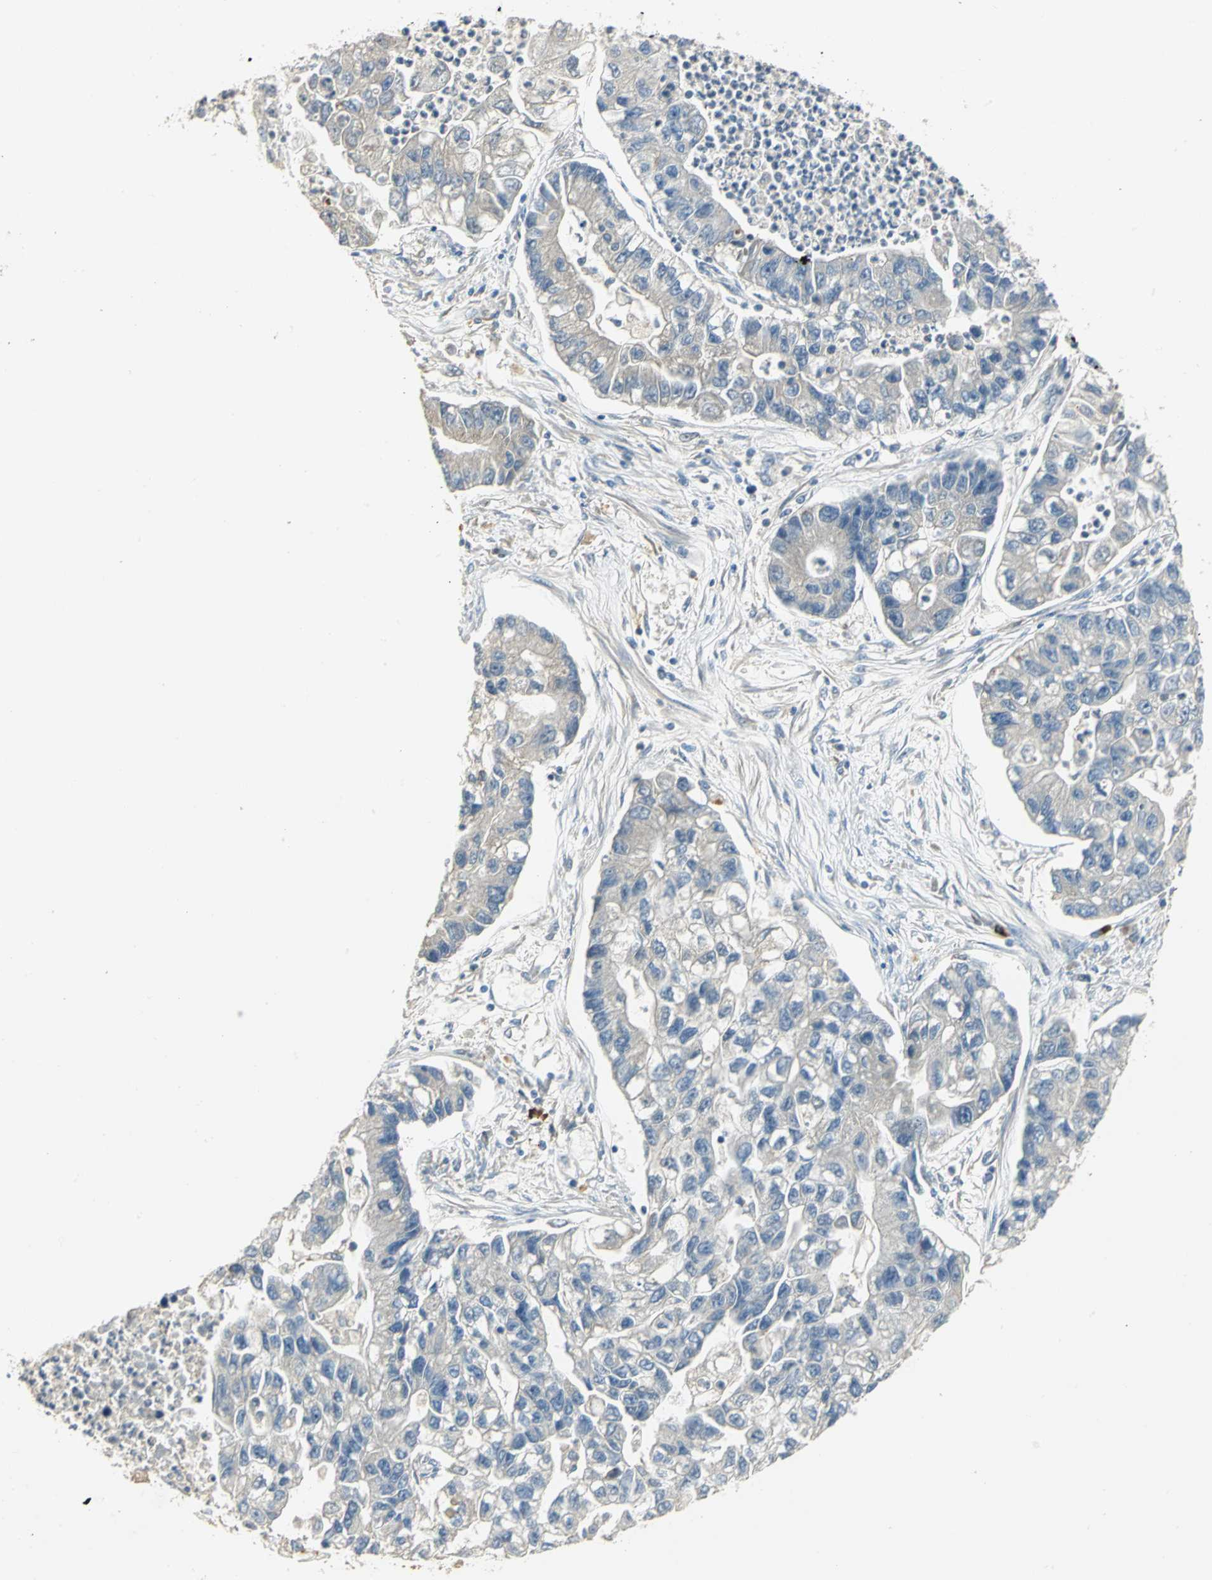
{"staining": {"intensity": "negative", "quantity": "none", "location": "none"}, "tissue": "lung cancer", "cell_type": "Tumor cells", "image_type": "cancer", "snomed": [{"axis": "morphology", "description": "Adenocarcinoma, NOS"}, {"axis": "topography", "description": "Lung"}], "caption": "Immunohistochemical staining of lung cancer reveals no significant staining in tumor cells.", "gene": "PROC", "patient": {"sex": "female", "age": 51}}